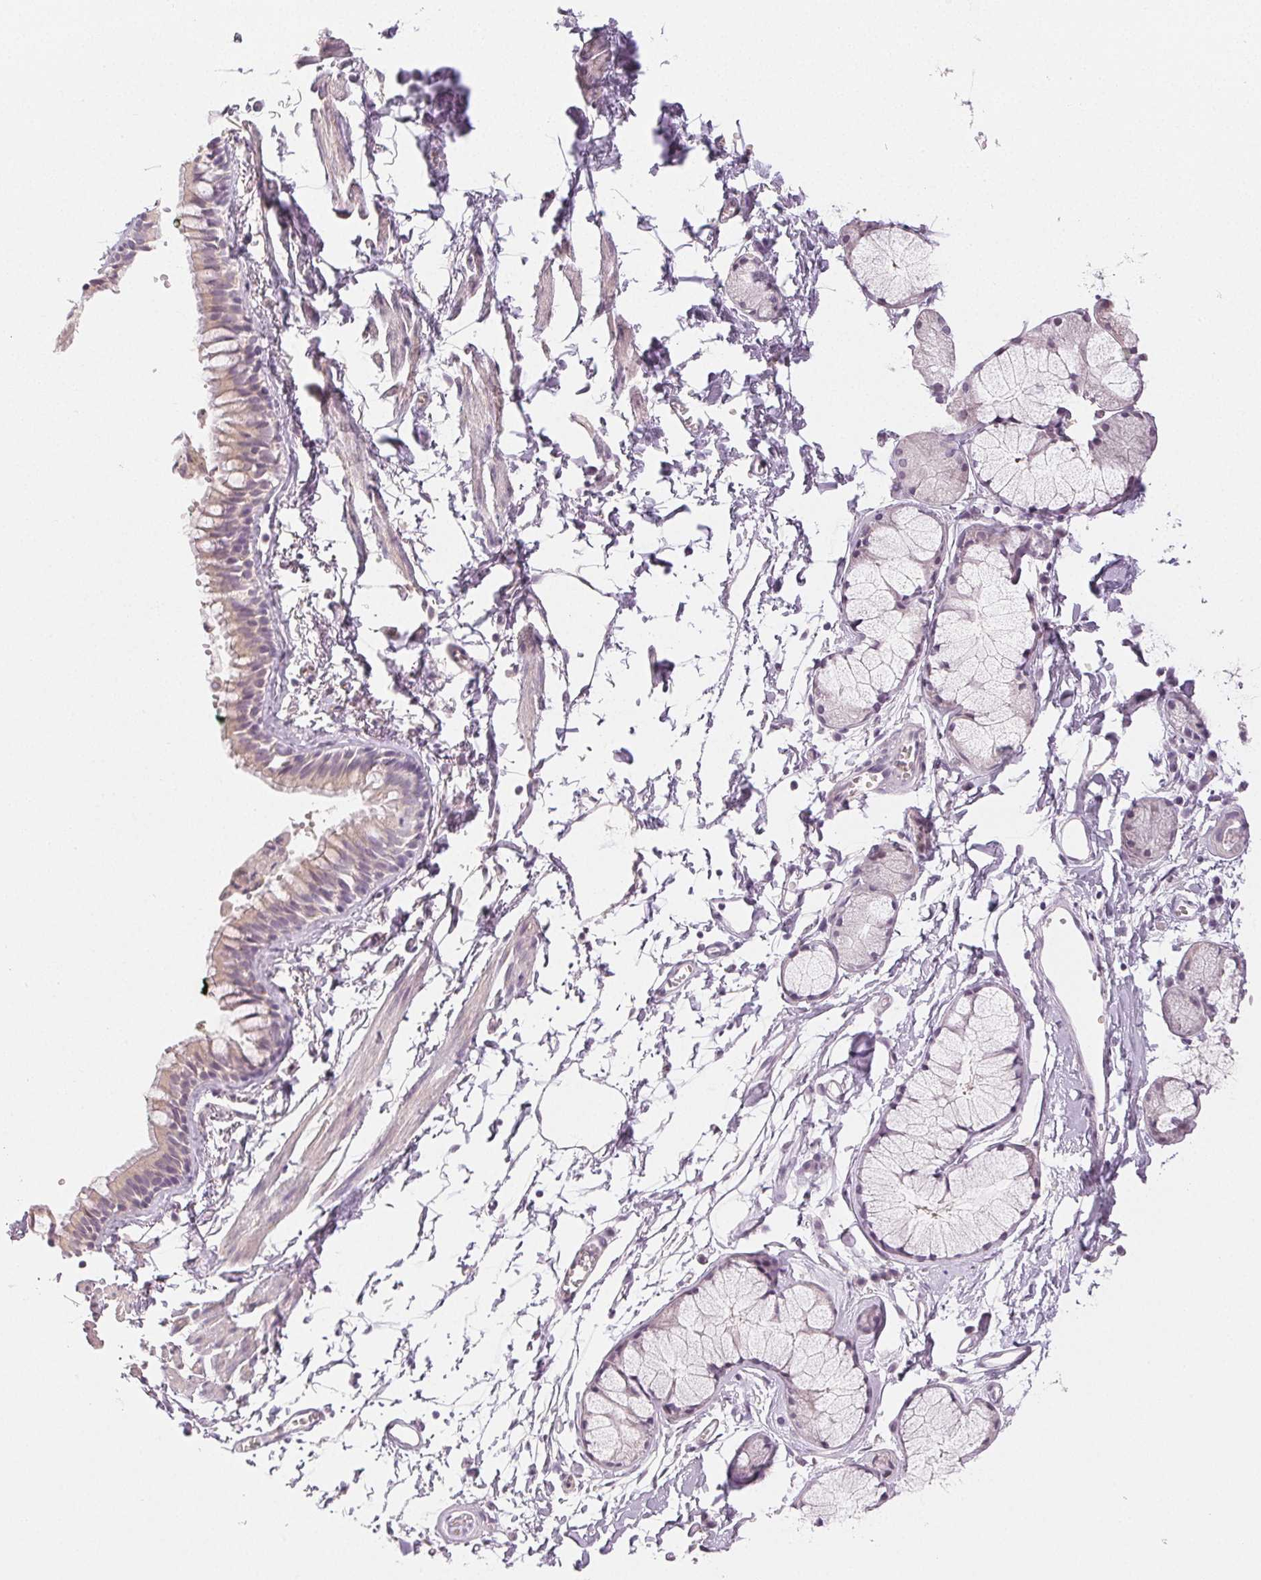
{"staining": {"intensity": "weak", "quantity": "25%-75%", "location": "cytoplasmic/membranous"}, "tissue": "bronchus", "cell_type": "Respiratory epithelial cells", "image_type": "normal", "snomed": [{"axis": "morphology", "description": "Normal tissue, NOS"}, {"axis": "topography", "description": "Cartilage tissue"}, {"axis": "topography", "description": "Bronchus"}], "caption": "Immunohistochemical staining of unremarkable human bronchus reveals 25%-75% levels of weak cytoplasmic/membranous protein expression in approximately 25%-75% of respiratory epithelial cells.", "gene": "MAP1LC3A", "patient": {"sex": "female", "age": 59}}